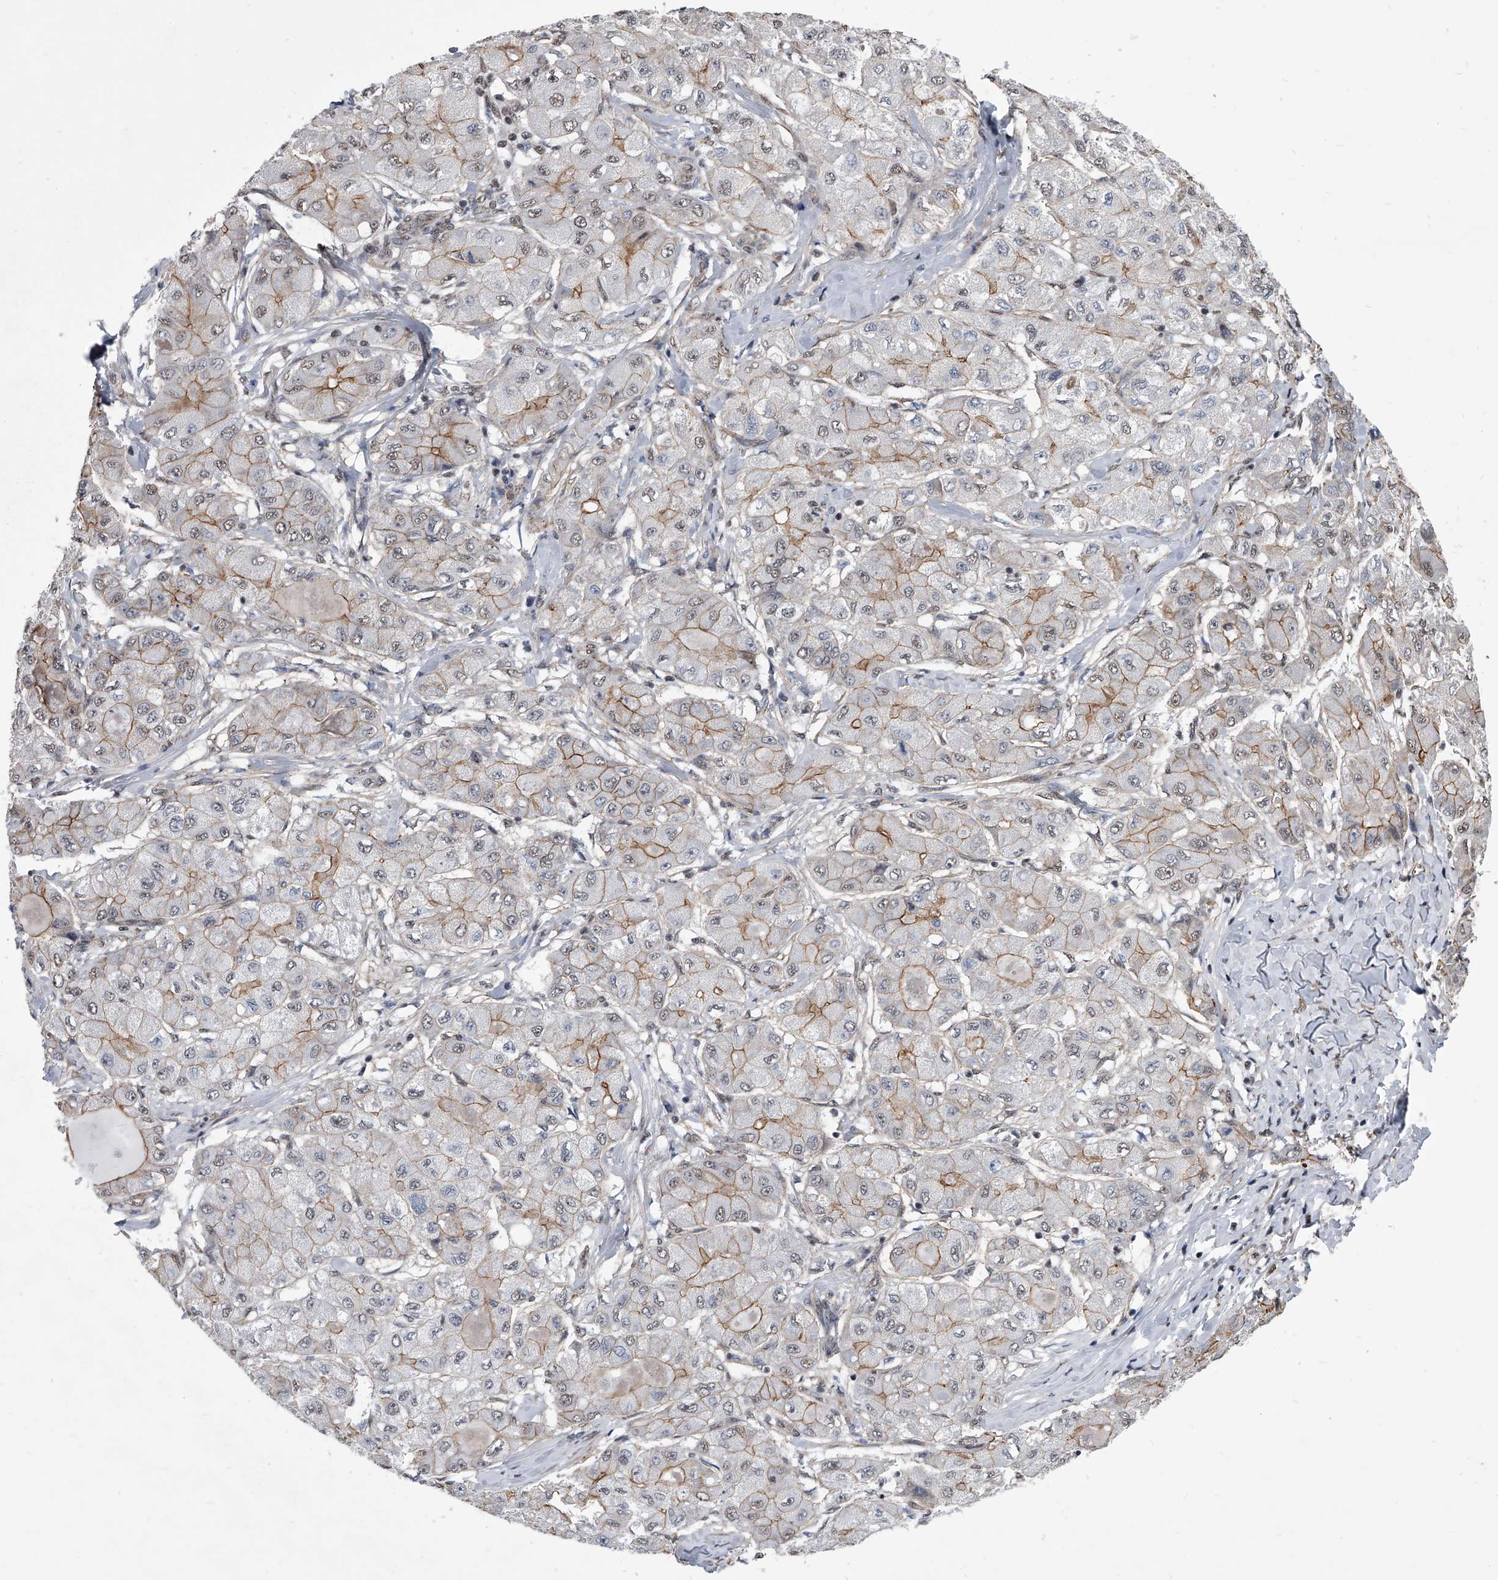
{"staining": {"intensity": "weak", "quantity": "25%-75%", "location": "cytoplasmic/membranous"}, "tissue": "liver cancer", "cell_type": "Tumor cells", "image_type": "cancer", "snomed": [{"axis": "morphology", "description": "Carcinoma, Hepatocellular, NOS"}, {"axis": "topography", "description": "Liver"}], "caption": "Liver cancer stained for a protein (brown) reveals weak cytoplasmic/membranous positive expression in approximately 25%-75% of tumor cells.", "gene": "ZNF76", "patient": {"sex": "male", "age": 80}}